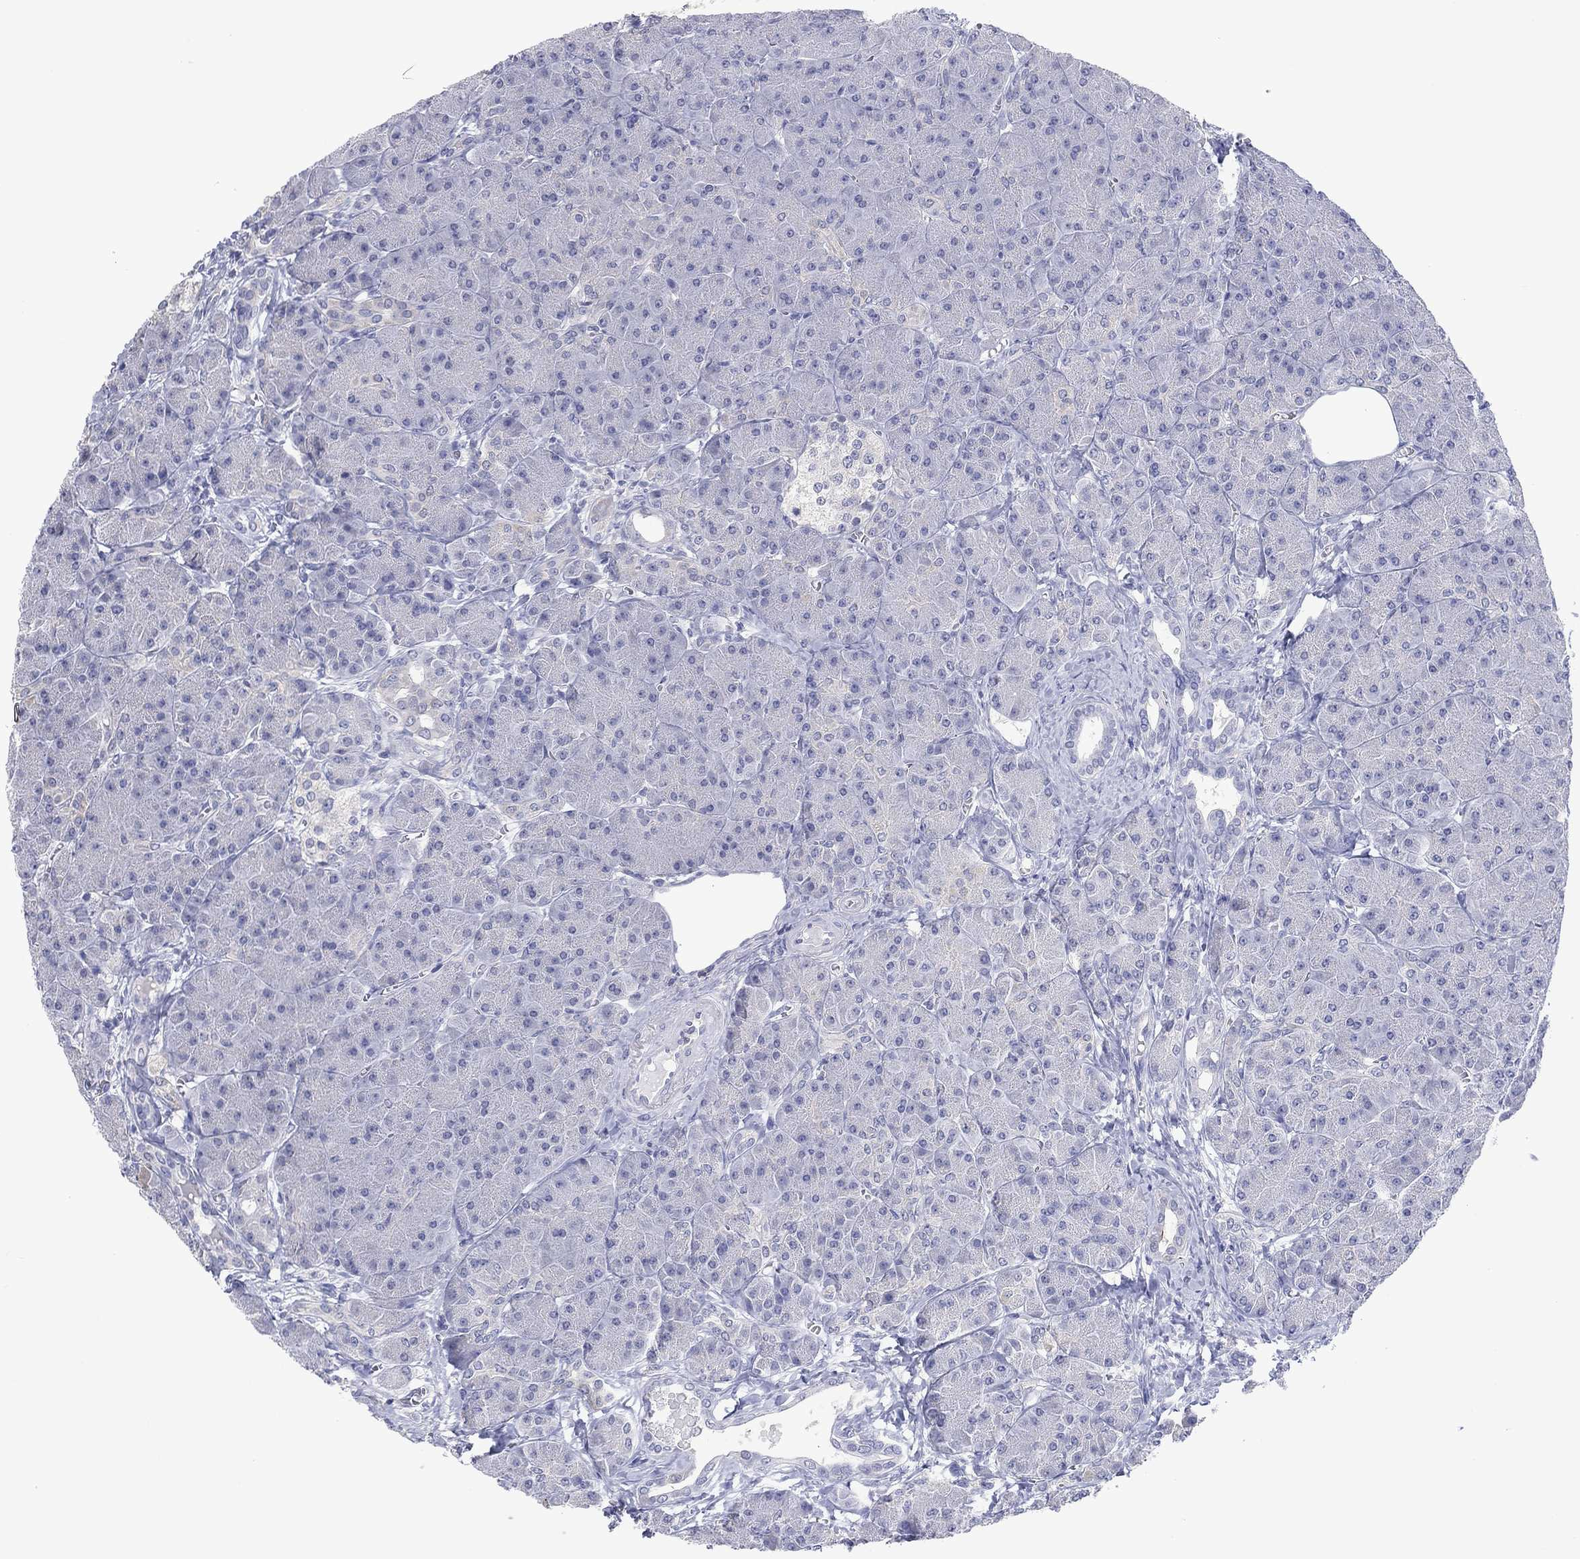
{"staining": {"intensity": "negative", "quantity": "none", "location": "none"}, "tissue": "pancreas", "cell_type": "Exocrine glandular cells", "image_type": "normal", "snomed": [{"axis": "morphology", "description": "Normal tissue, NOS"}, {"axis": "topography", "description": "Pancreas"}], "caption": "This histopathology image is of normal pancreas stained with immunohistochemistry to label a protein in brown with the nuclei are counter-stained blue. There is no positivity in exocrine glandular cells.", "gene": "FER1L6", "patient": {"sex": "male", "age": 61}}